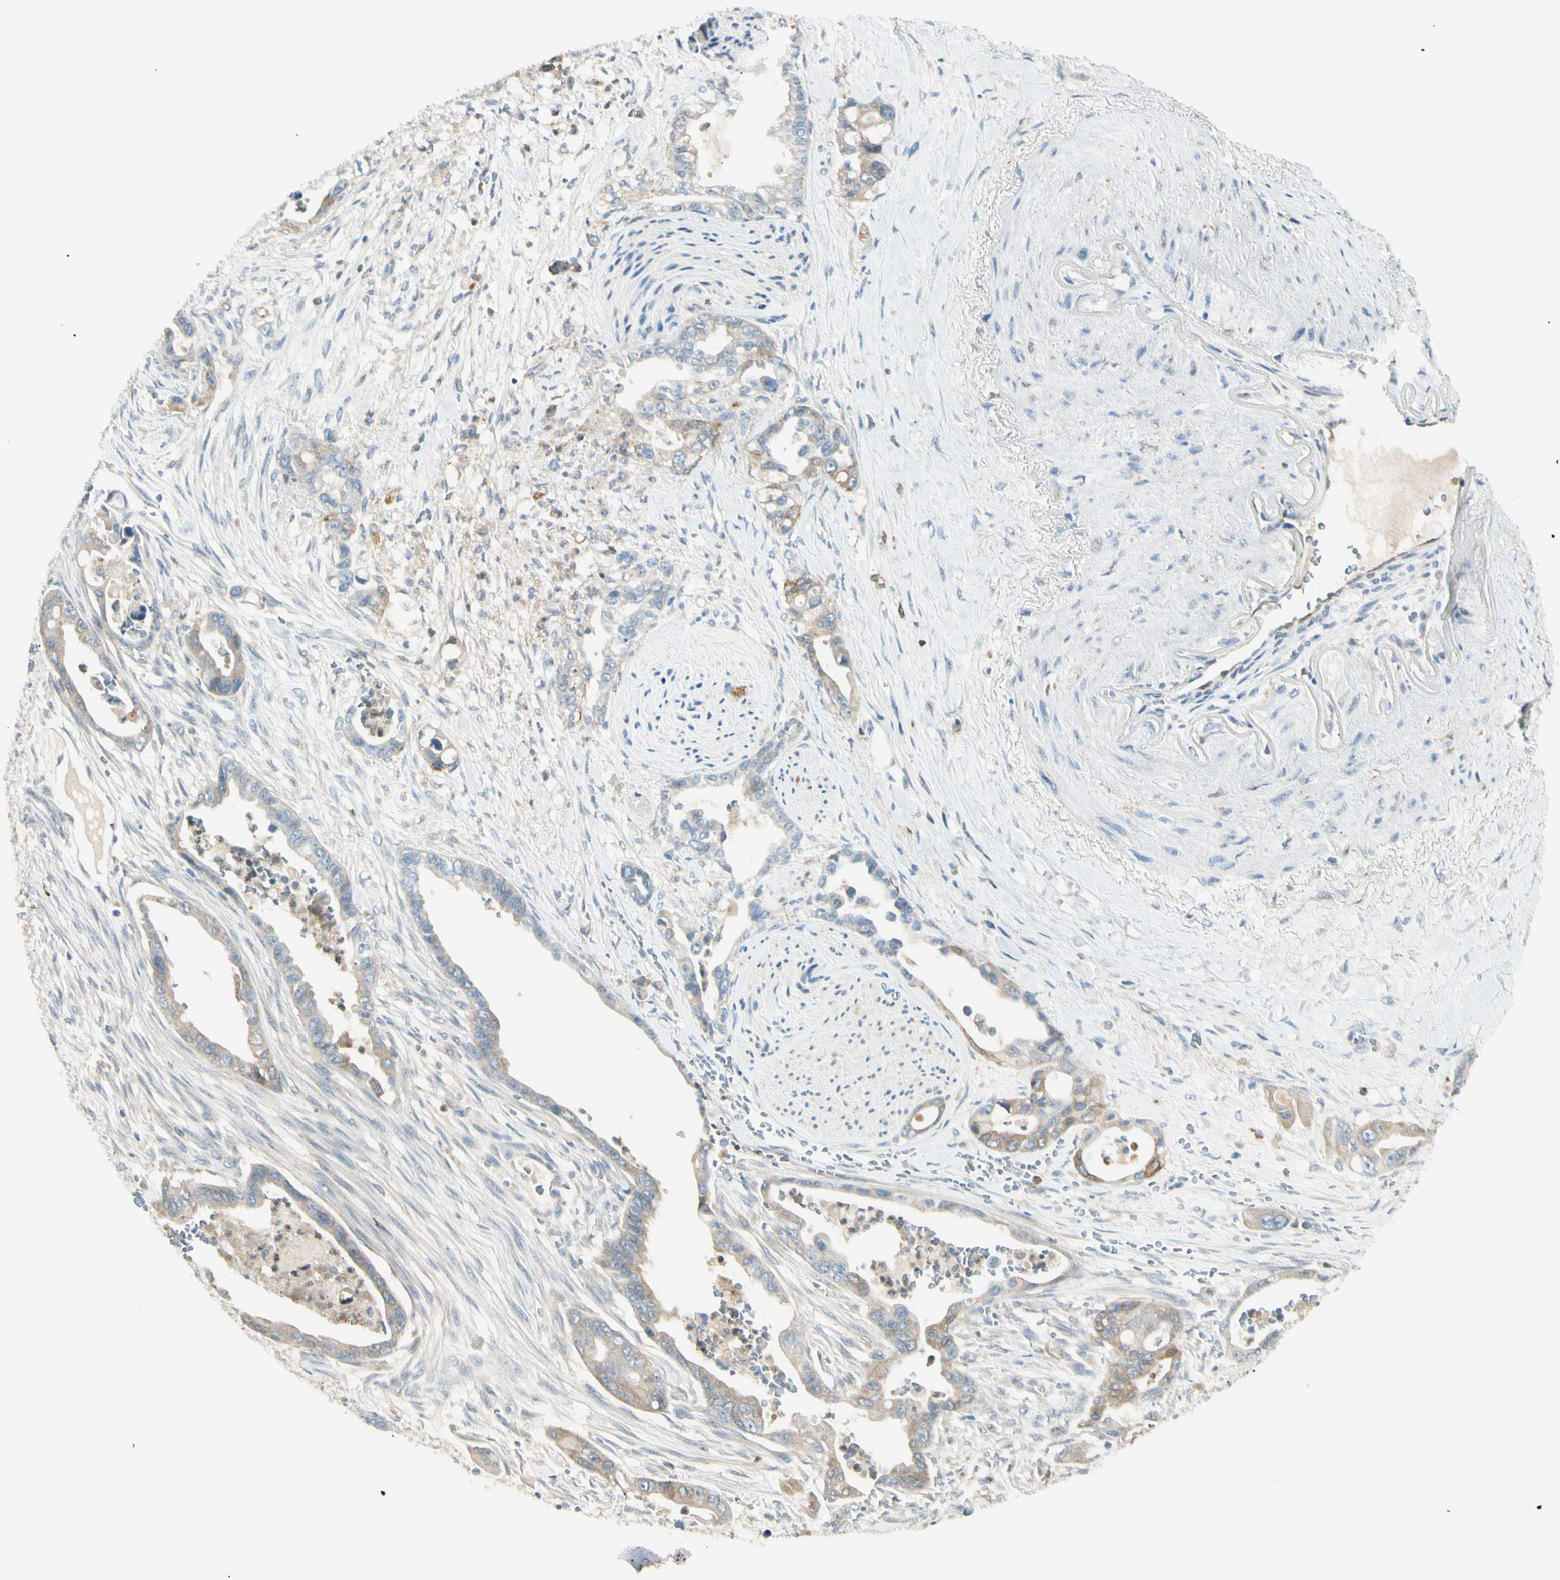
{"staining": {"intensity": "weak", "quantity": "<25%", "location": "cytoplasmic/membranous"}, "tissue": "pancreatic cancer", "cell_type": "Tumor cells", "image_type": "cancer", "snomed": [{"axis": "morphology", "description": "Adenocarcinoma, NOS"}, {"axis": "topography", "description": "Pancreas"}], "caption": "High magnification brightfield microscopy of adenocarcinoma (pancreatic) stained with DAB (3,3'-diaminobenzidine) (brown) and counterstained with hematoxylin (blue): tumor cells show no significant staining. (DAB (3,3'-diaminobenzidine) immunohistochemistry visualized using brightfield microscopy, high magnification).", "gene": "LPCAT2", "patient": {"sex": "male", "age": 70}}